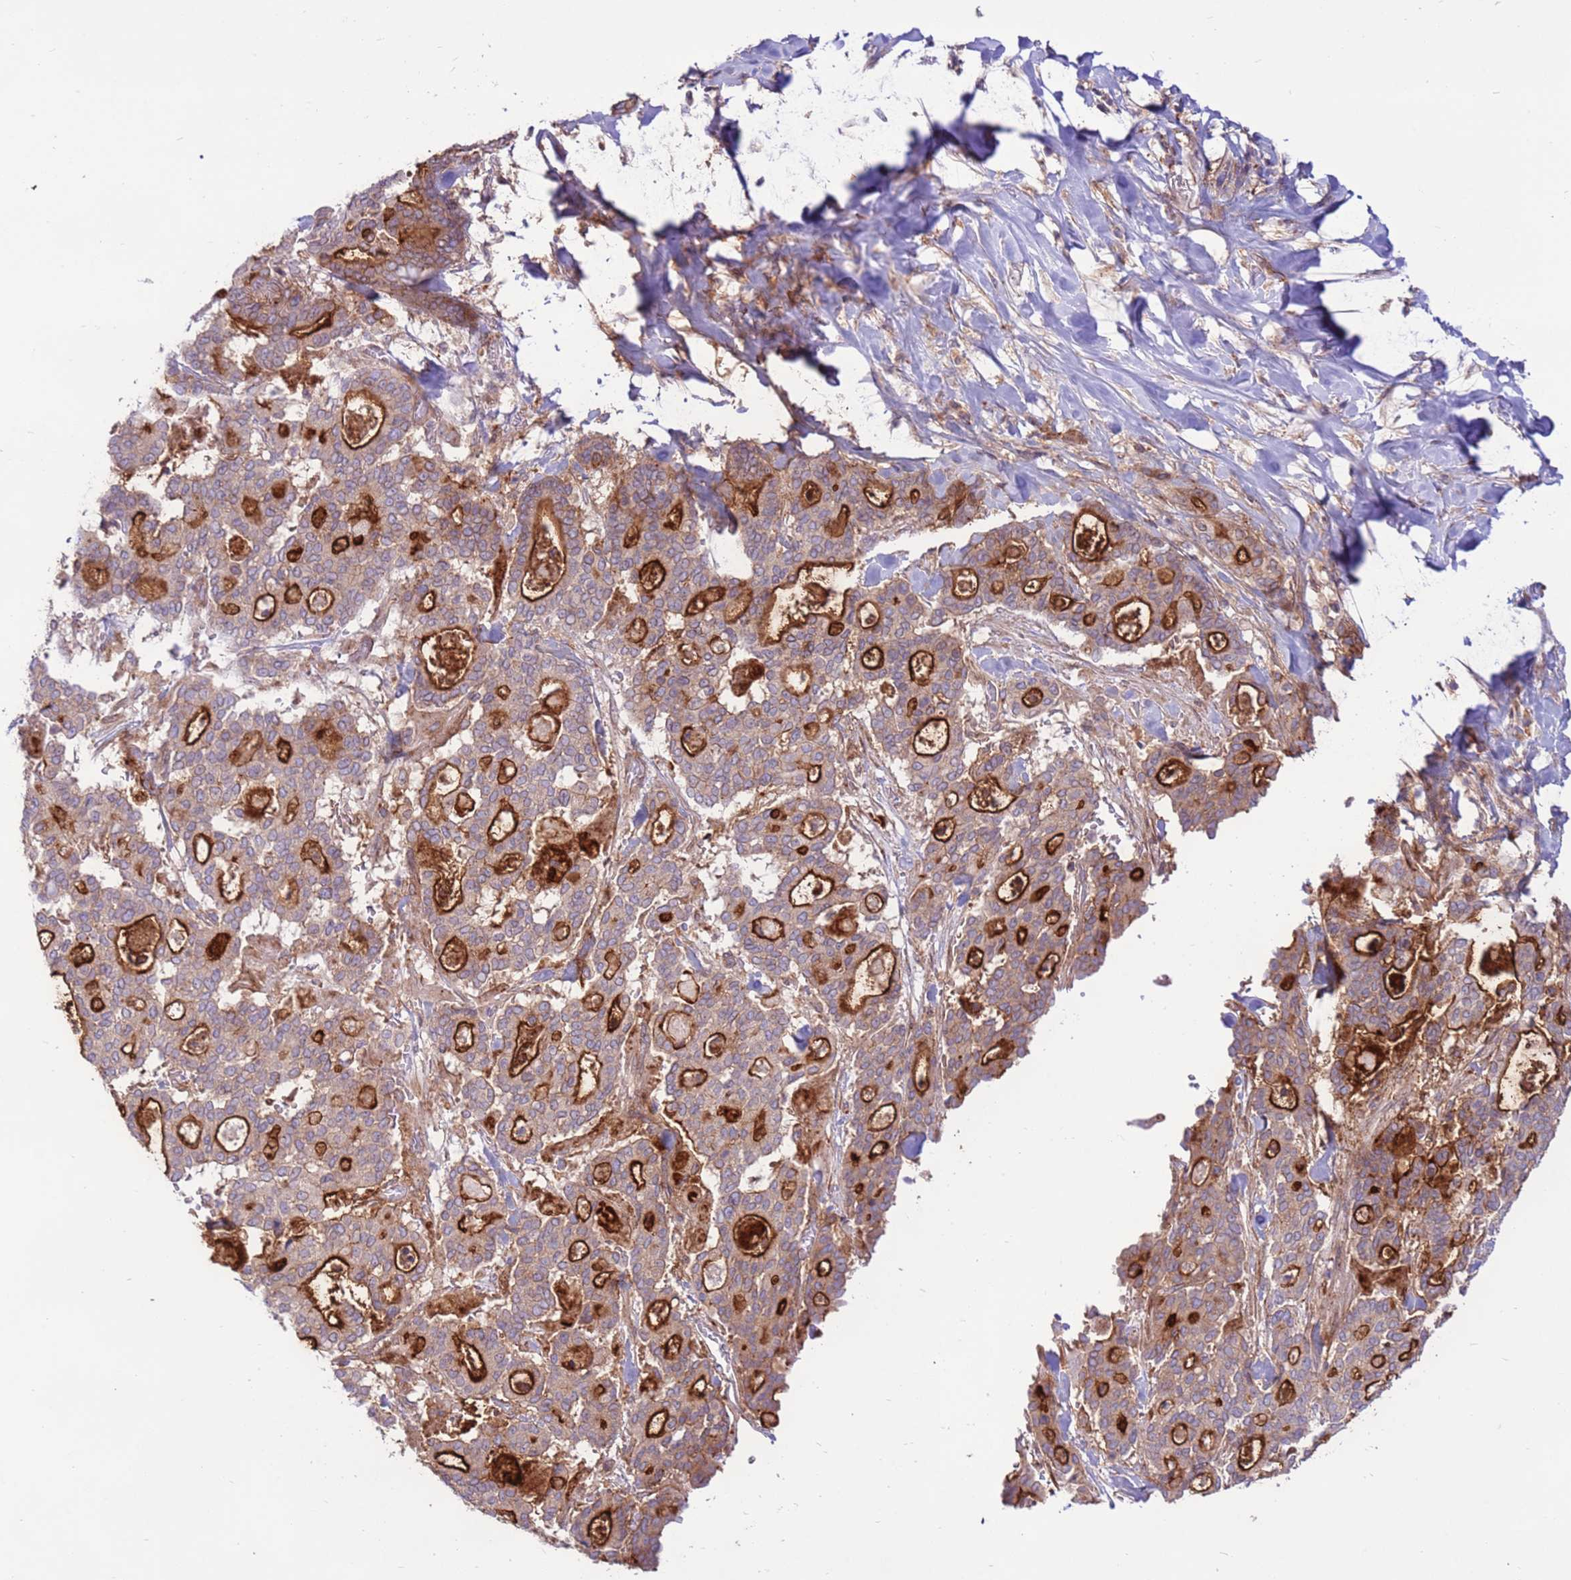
{"staining": {"intensity": "strong", "quantity": "25%-75%", "location": "cytoplasmic/membranous"}, "tissue": "pancreatic cancer", "cell_type": "Tumor cells", "image_type": "cancer", "snomed": [{"axis": "morphology", "description": "Adenocarcinoma, NOS"}, {"axis": "topography", "description": "Pancreas"}], "caption": "This photomicrograph displays immunohistochemistry staining of pancreatic cancer (adenocarcinoma), with high strong cytoplasmic/membranous expression in about 25%-75% of tumor cells.", "gene": "DDX19B", "patient": {"sex": "male", "age": 63}}